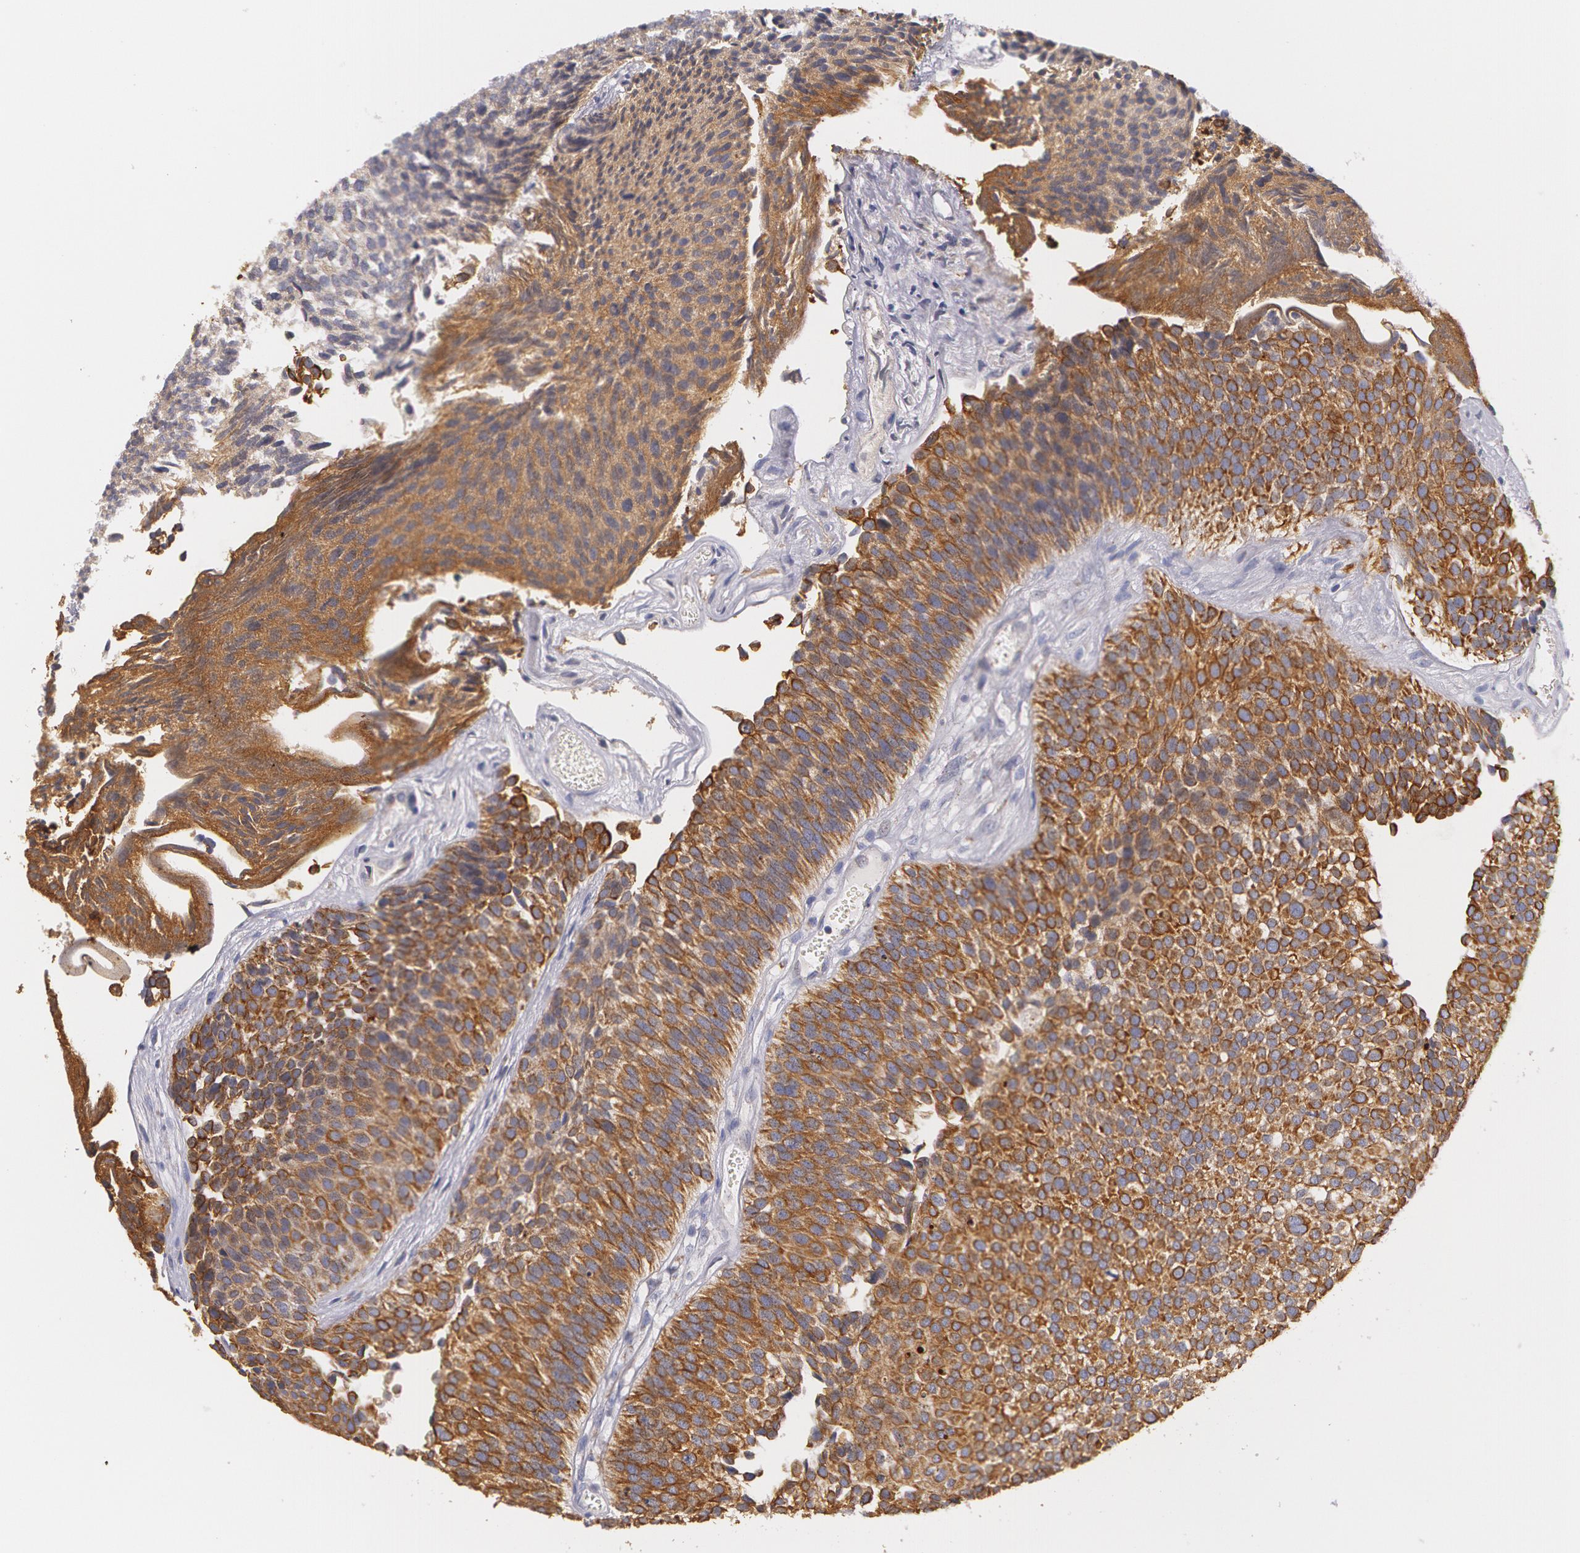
{"staining": {"intensity": "moderate", "quantity": ">75%", "location": "cytoplasmic/membranous"}, "tissue": "urothelial cancer", "cell_type": "Tumor cells", "image_type": "cancer", "snomed": [{"axis": "morphology", "description": "Urothelial carcinoma, Low grade"}, {"axis": "topography", "description": "Urinary bladder"}], "caption": "Protein expression analysis of low-grade urothelial carcinoma shows moderate cytoplasmic/membranous positivity in about >75% of tumor cells.", "gene": "KRT18", "patient": {"sex": "male", "age": 84}}